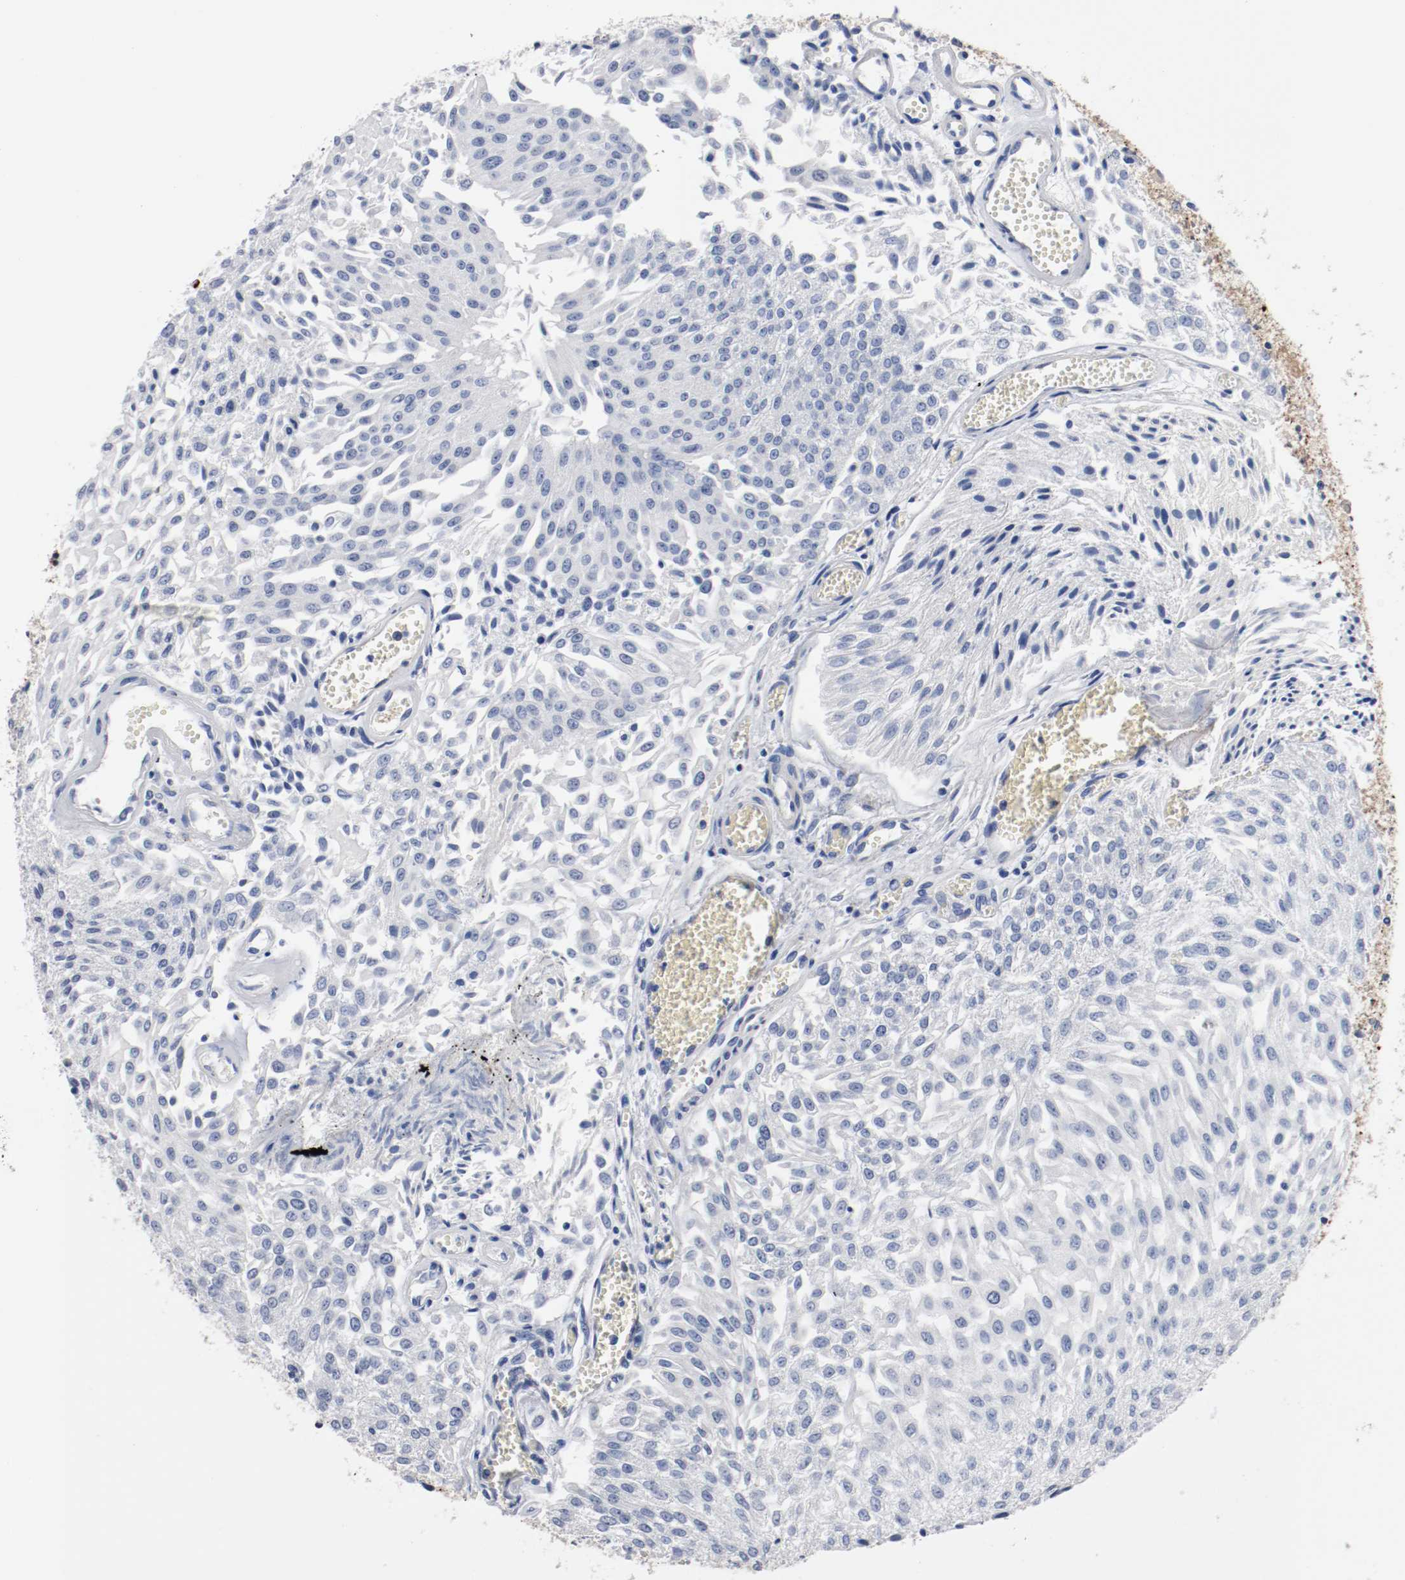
{"staining": {"intensity": "negative", "quantity": "none", "location": "none"}, "tissue": "urothelial cancer", "cell_type": "Tumor cells", "image_type": "cancer", "snomed": [{"axis": "morphology", "description": "Urothelial carcinoma, Low grade"}, {"axis": "topography", "description": "Urinary bladder"}], "caption": "Tumor cells show no significant protein staining in low-grade urothelial carcinoma. (DAB IHC with hematoxylin counter stain).", "gene": "TNC", "patient": {"sex": "male", "age": 86}}